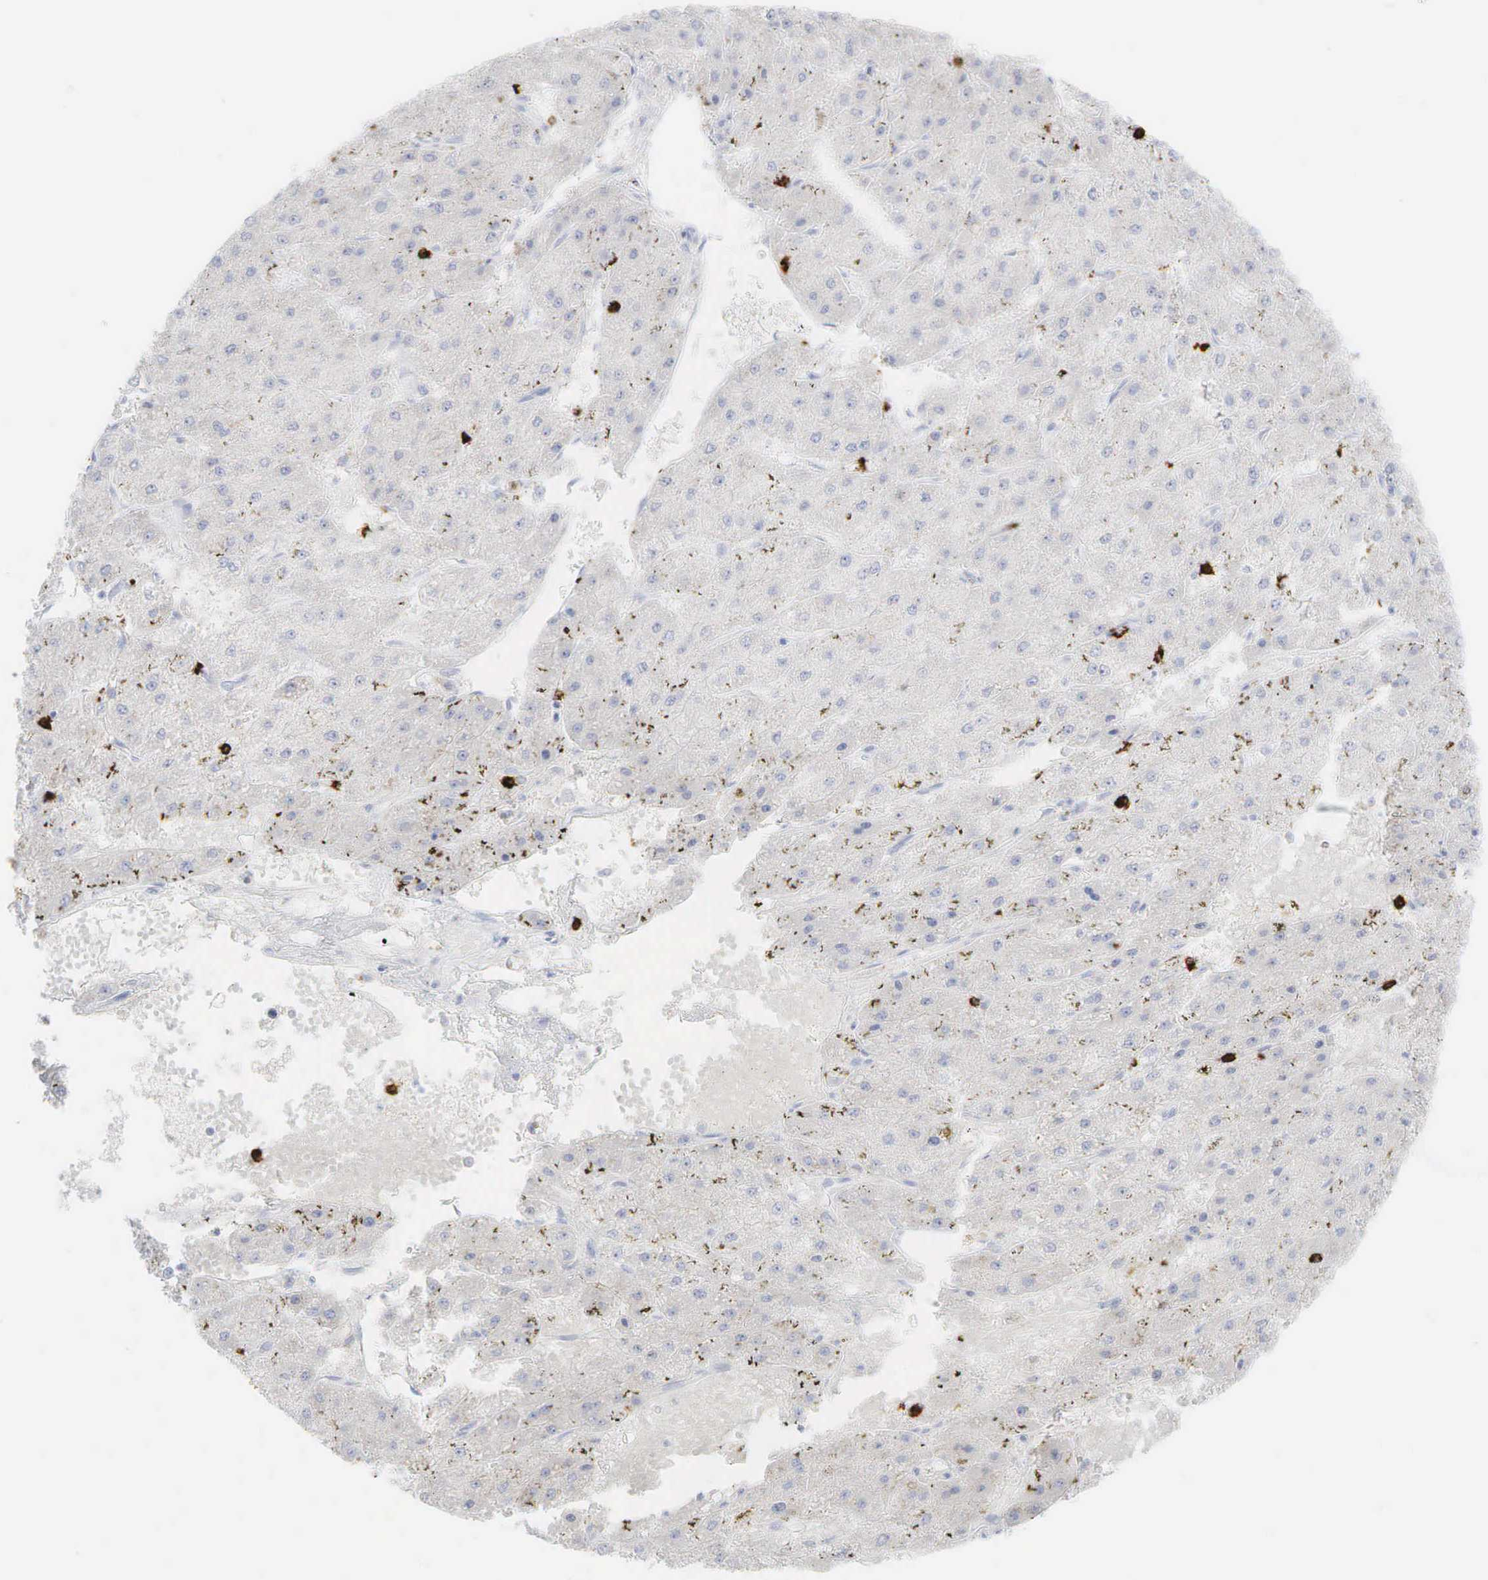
{"staining": {"intensity": "negative", "quantity": "none", "location": "none"}, "tissue": "liver cancer", "cell_type": "Tumor cells", "image_type": "cancer", "snomed": [{"axis": "morphology", "description": "Carcinoma, Hepatocellular, NOS"}, {"axis": "topography", "description": "Liver"}], "caption": "Liver hepatocellular carcinoma stained for a protein using IHC reveals no expression tumor cells.", "gene": "CD8A", "patient": {"sex": "female", "age": 52}}